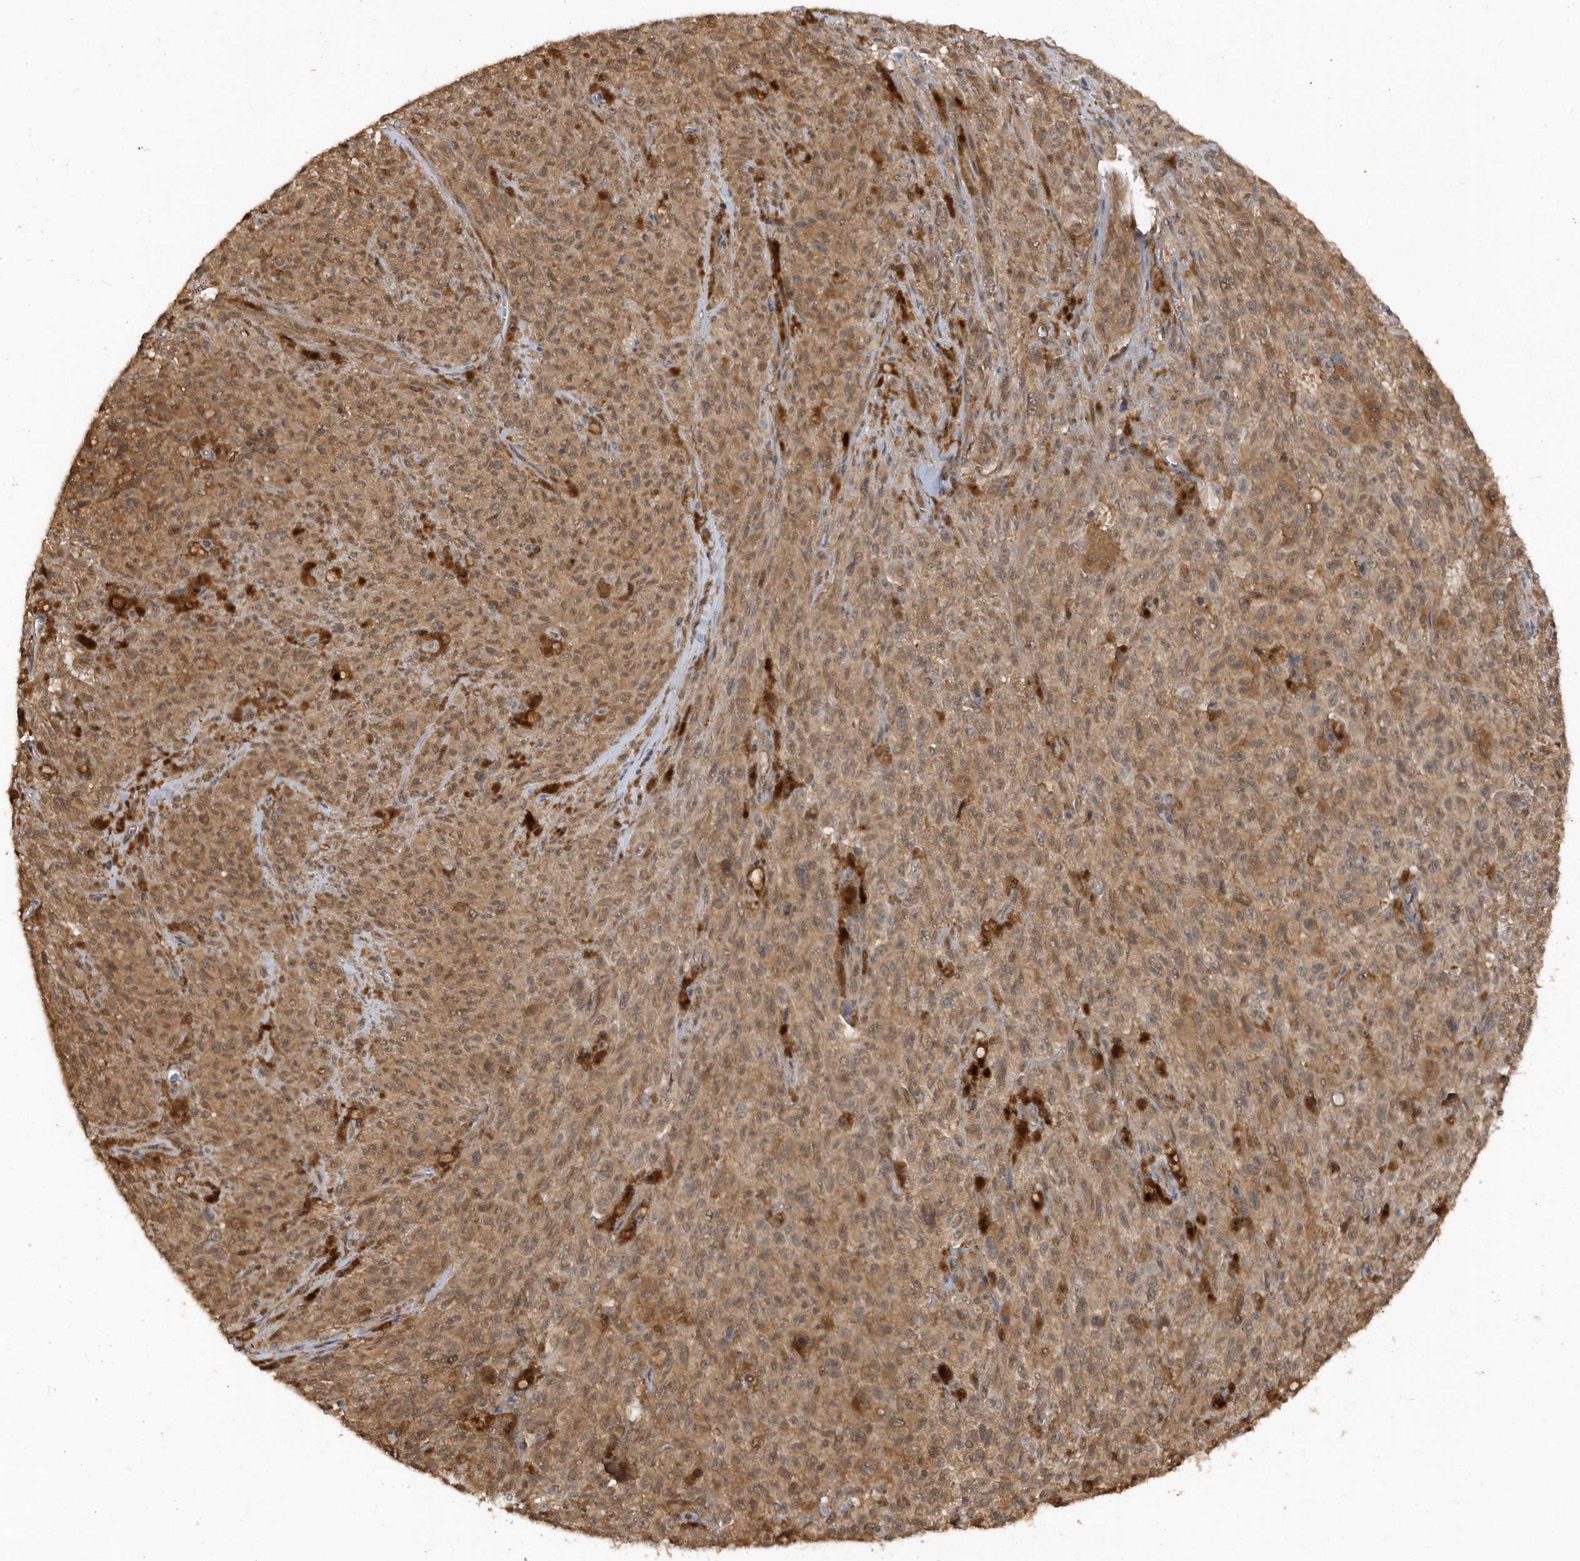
{"staining": {"intensity": "moderate", "quantity": ">75%", "location": "cytoplasmic/membranous"}, "tissue": "melanoma", "cell_type": "Tumor cells", "image_type": "cancer", "snomed": [{"axis": "morphology", "description": "Malignant melanoma, NOS"}, {"axis": "topography", "description": "Skin"}], "caption": "The micrograph displays immunohistochemical staining of malignant melanoma. There is moderate cytoplasmic/membranous expression is appreciated in approximately >75% of tumor cells. The staining was performed using DAB (3,3'-diaminobenzidine), with brown indicating positive protein expression. Nuclei are stained blue with hematoxylin.", "gene": "RPE", "patient": {"sex": "female", "age": 82}}